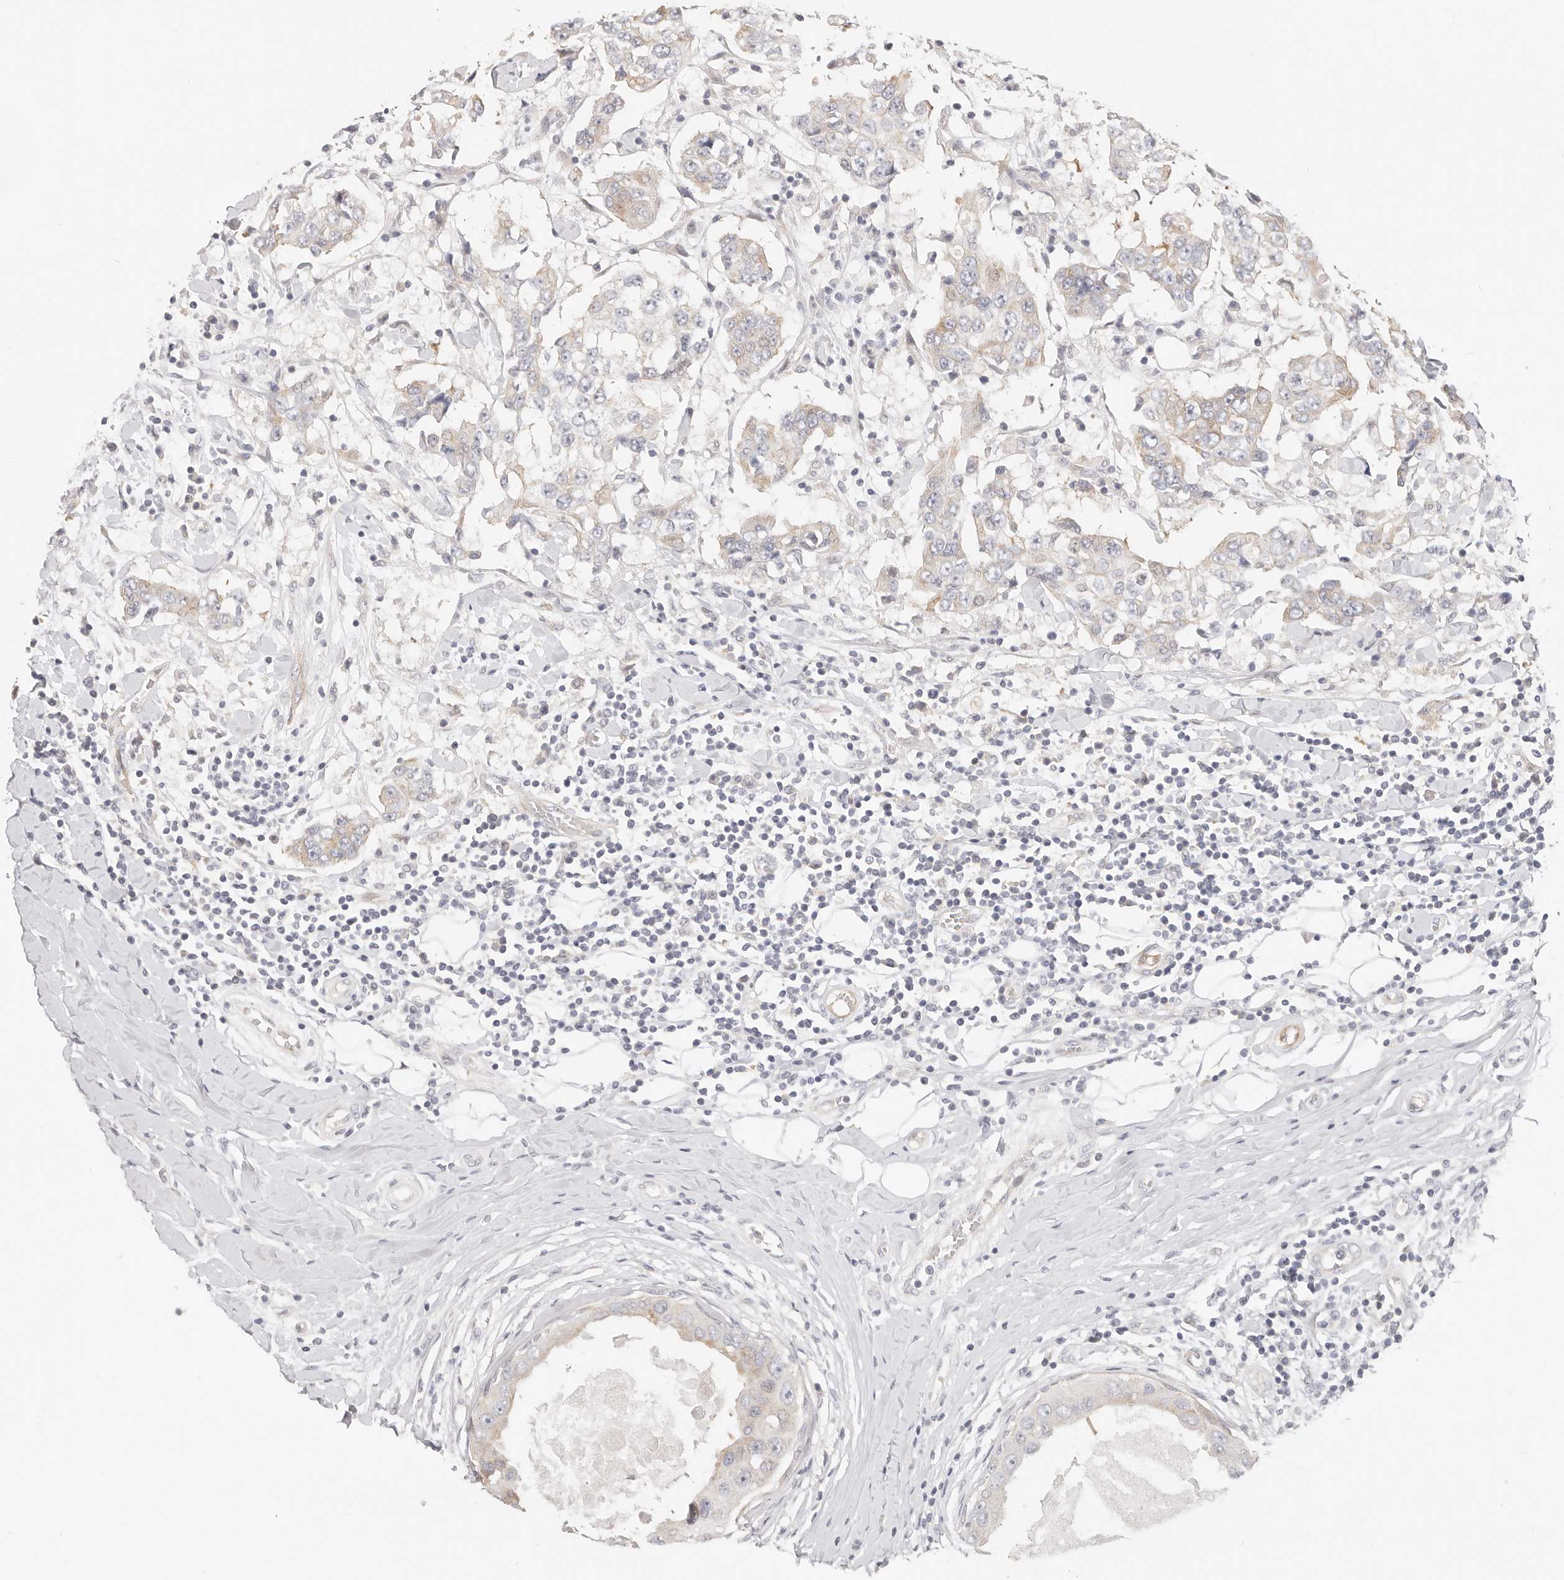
{"staining": {"intensity": "weak", "quantity": "<25%", "location": "cytoplasmic/membranous"}, "tissue": "breast cancer", "cell_type": "Tumor cells", "image_type": "cancer", "snomed": [{"axis": "morphology", "description": "Duct carcinoma"}, {"axis": "topography", "description": "Breast"}], "caption": "DAB immunohistochemical staining of breast cancer (intraductal carcinoma) demonstrates no significant staining in tumor cells. (DAB immunohistochemistry visualized using brightfield microscopy, high magnification).", "gene": "DTNBP1", "patient": {"sex": "female", "age": 27}}